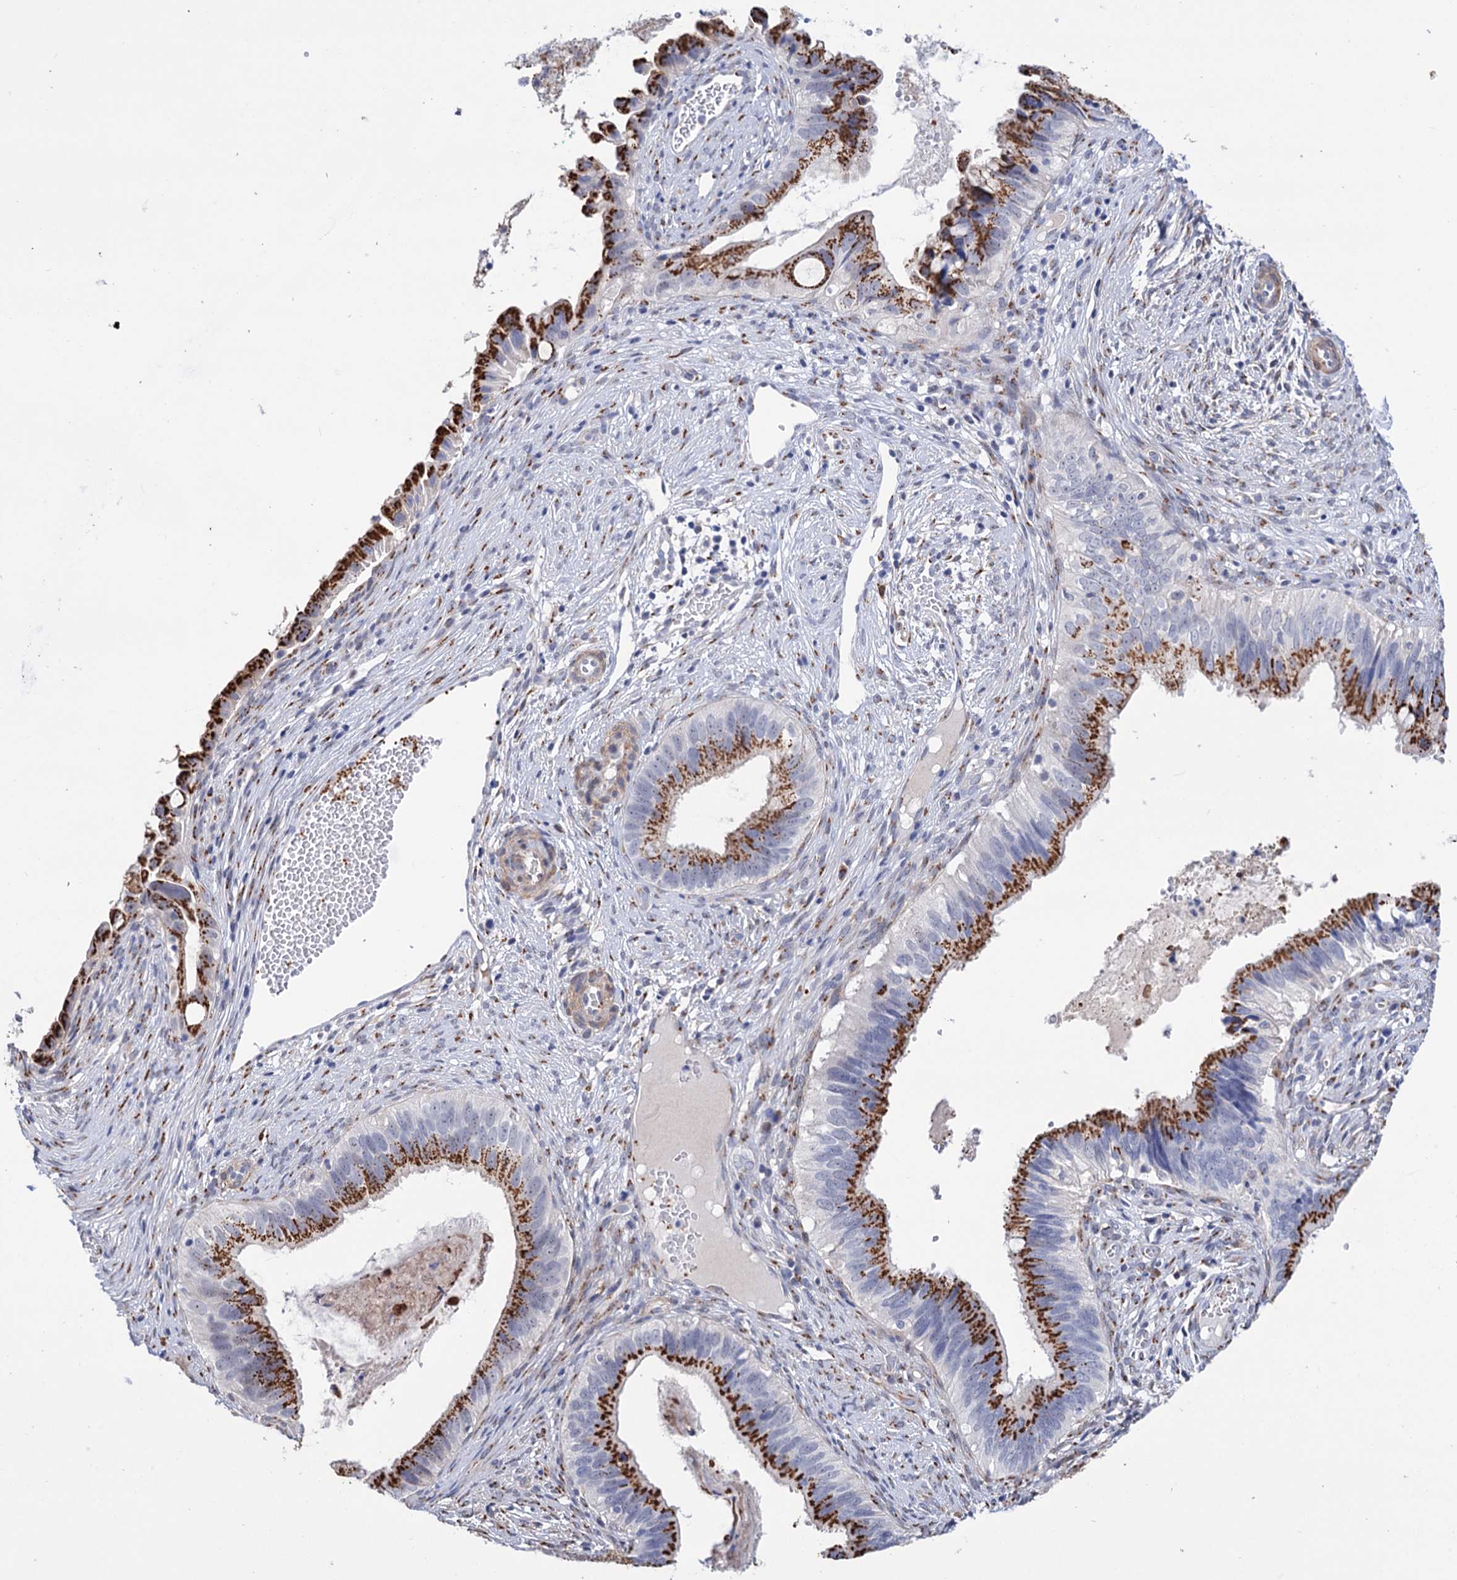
{"staining": {"intensity": "strong", "quantity": ">75%", "location": "cytoplasmic/membranous"}, "tissue": "cervical cancer", "cell_type": "Tumor cells", "image_type": "cancer", "snomed": [{"axis": "morphology", "description": "Adenocarcinoma, NOS"}, {"axis": "topography", "description": "Cervix"}], "caption": "A brown stain labels strong cytoplasmic/membranous positivity of a protein in human cervical adenocarcinoma tumor cells. (Brightfield microscopy of DAB IHC at high magnification).", "gene": "C11orf96", "patient": {"sex": "female", "age": 42}}